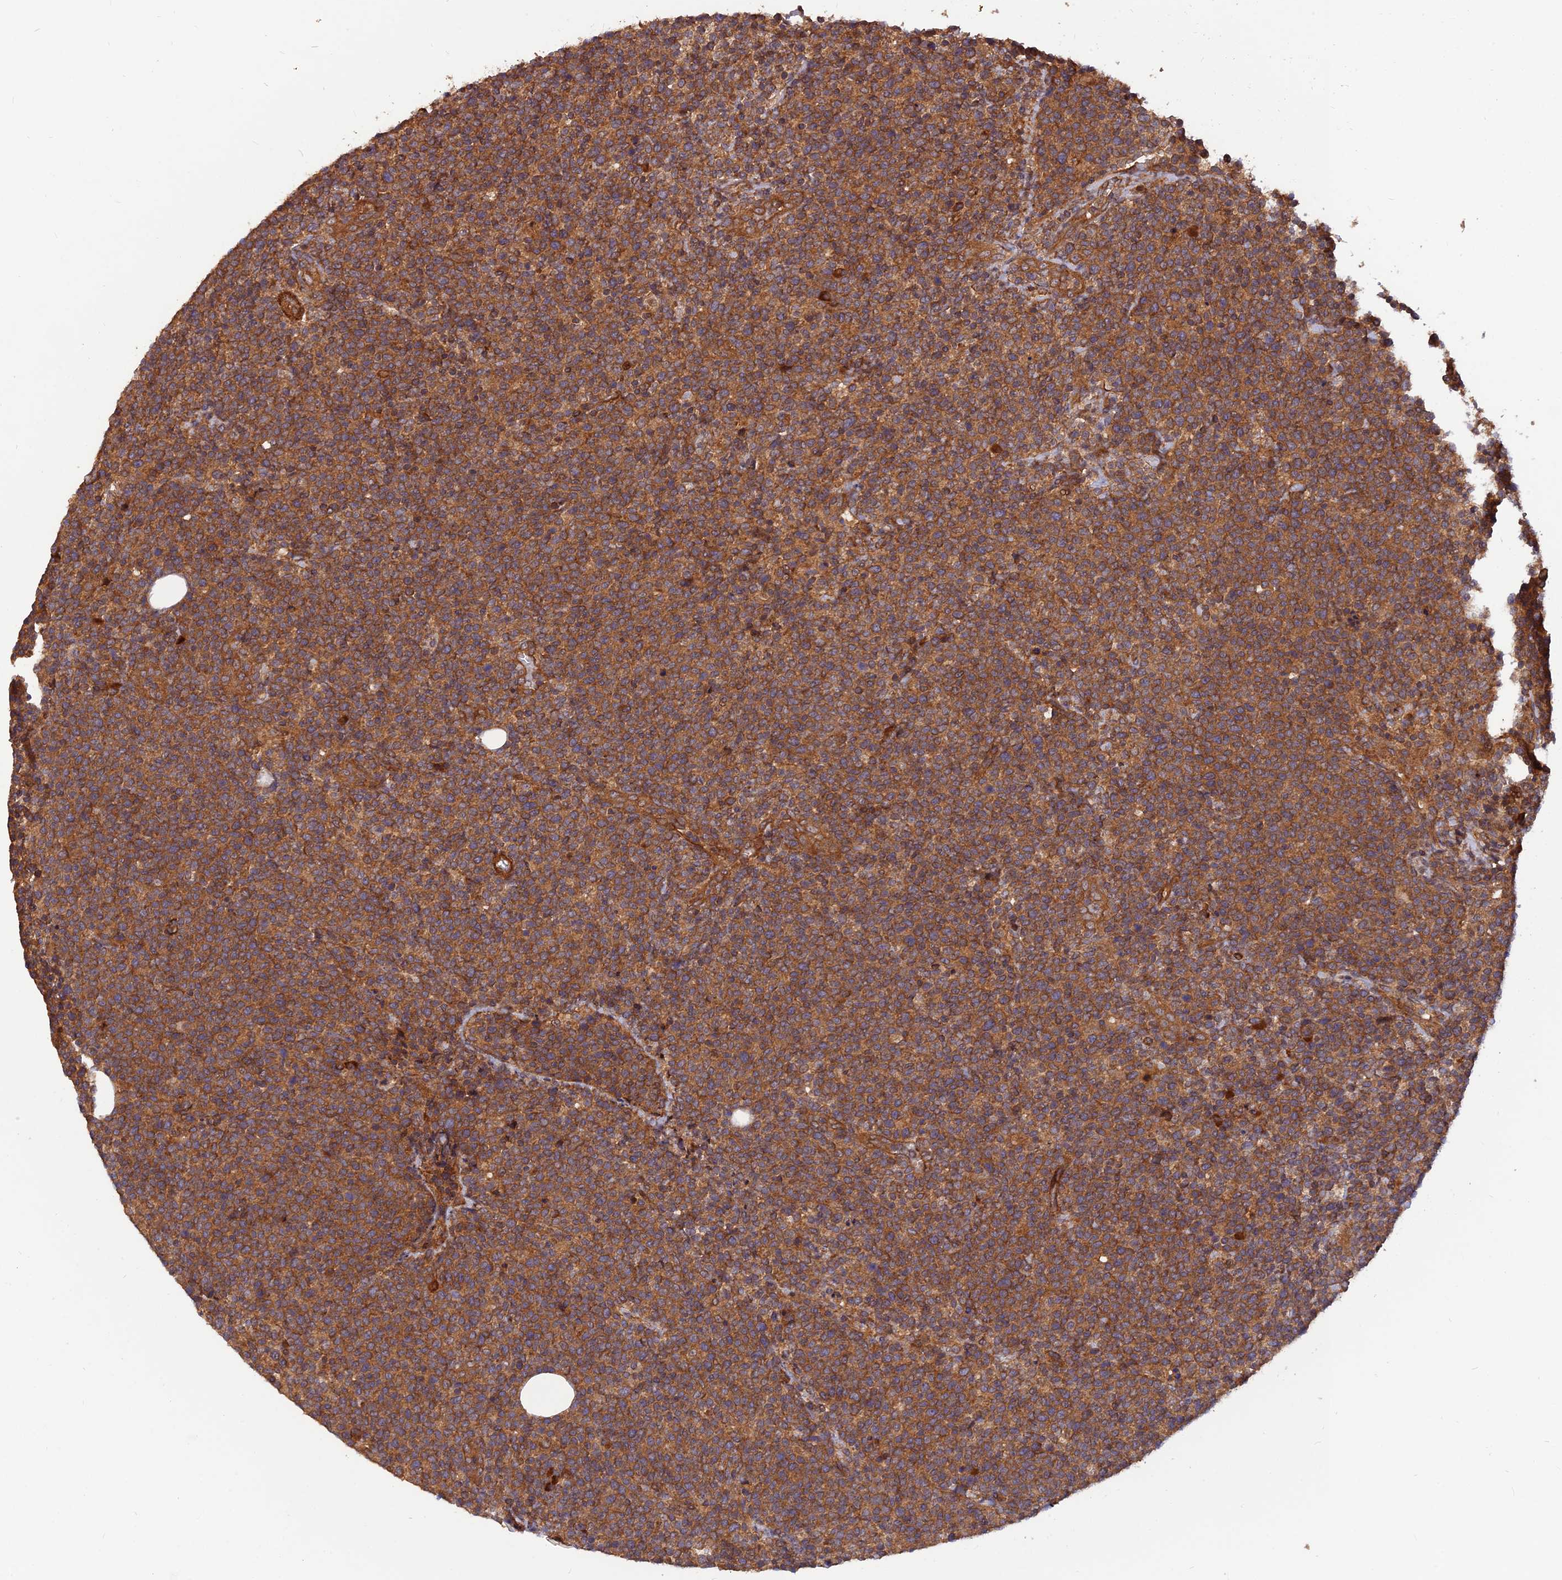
{"staining": {"intensity": "strong", "quantity": ">75%", "location": "cytoplasmic/membranous"}, "tissue": "lymphoma", "cell_type": "Tumor cells", "image_type": "cancer", "snomed": [{"axis": "morphology", "description": "Malignant lymphoma, non-Hodgkin's type, High grade"}, {"axis": "topography", "description": "Lymph node"}], "caption": "A micrograph of lymphoma stained for a protein displays strong cytoplasmic/membranous brown staining in tumor cells.", "gene": "RELCH", "patient": {"sex": "male", "age": 61}}